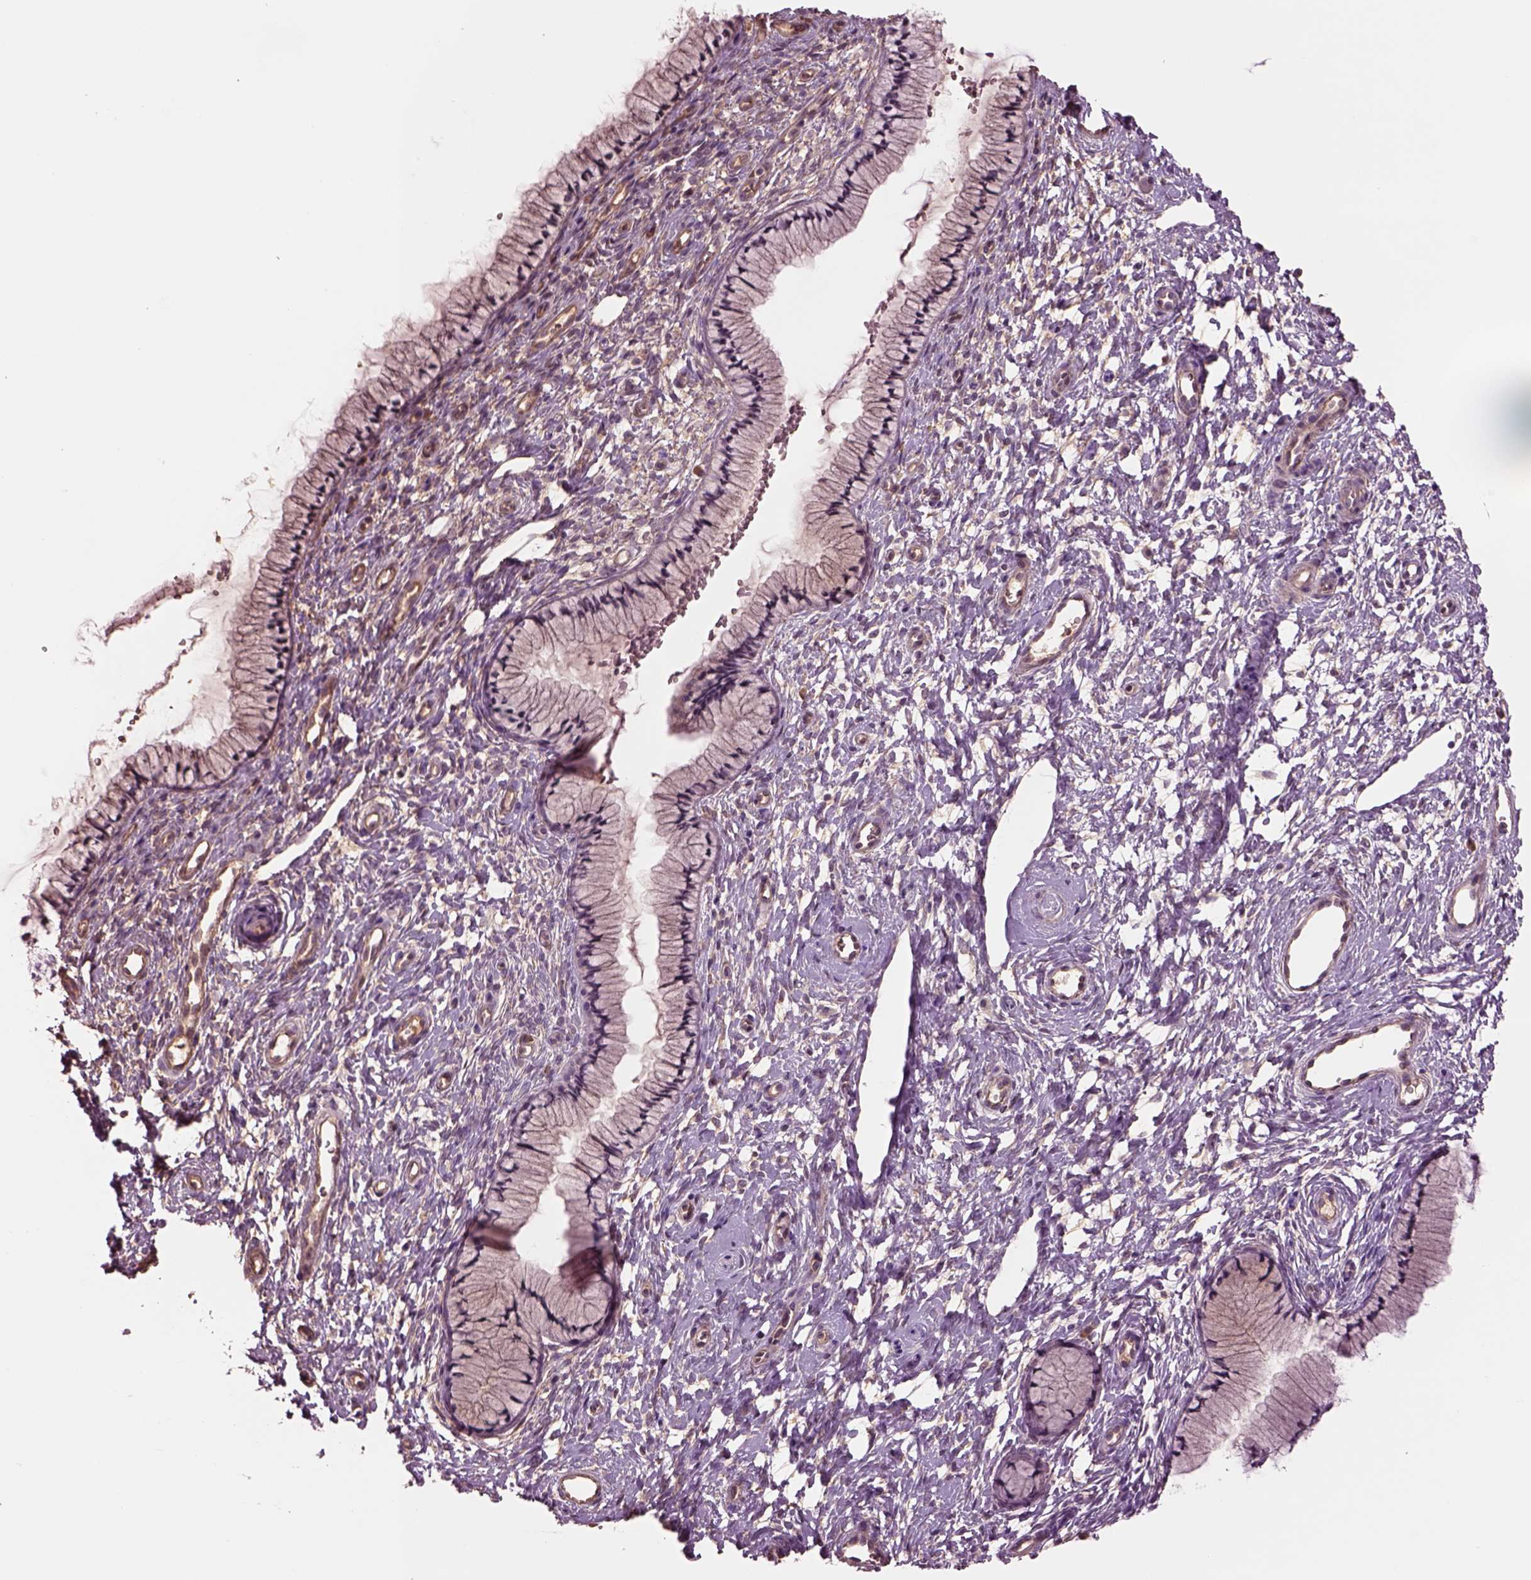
{"staining": {"intensity": "negative", "quantity": "none", "location": "none"}, "tissue": "cervix", "cell_type": "Glandular cells", "image_type": "normal", "snomed": [{"axis": "morphology", "description": "Normal tissue, NOS"}, {"axis": "topography", "description": "Cervix"}], "caption": "Immunohistochemistry image of benign cervix stained for a protein (brown), which exhibits no staining in glandular cells. (Brightfield microscopy of DAB (3,3'-diaminobenzidine) immunohistochemistry at high magnification).", "gene": "HTR1B", "patient": {"sex": "female", "age": 36}}